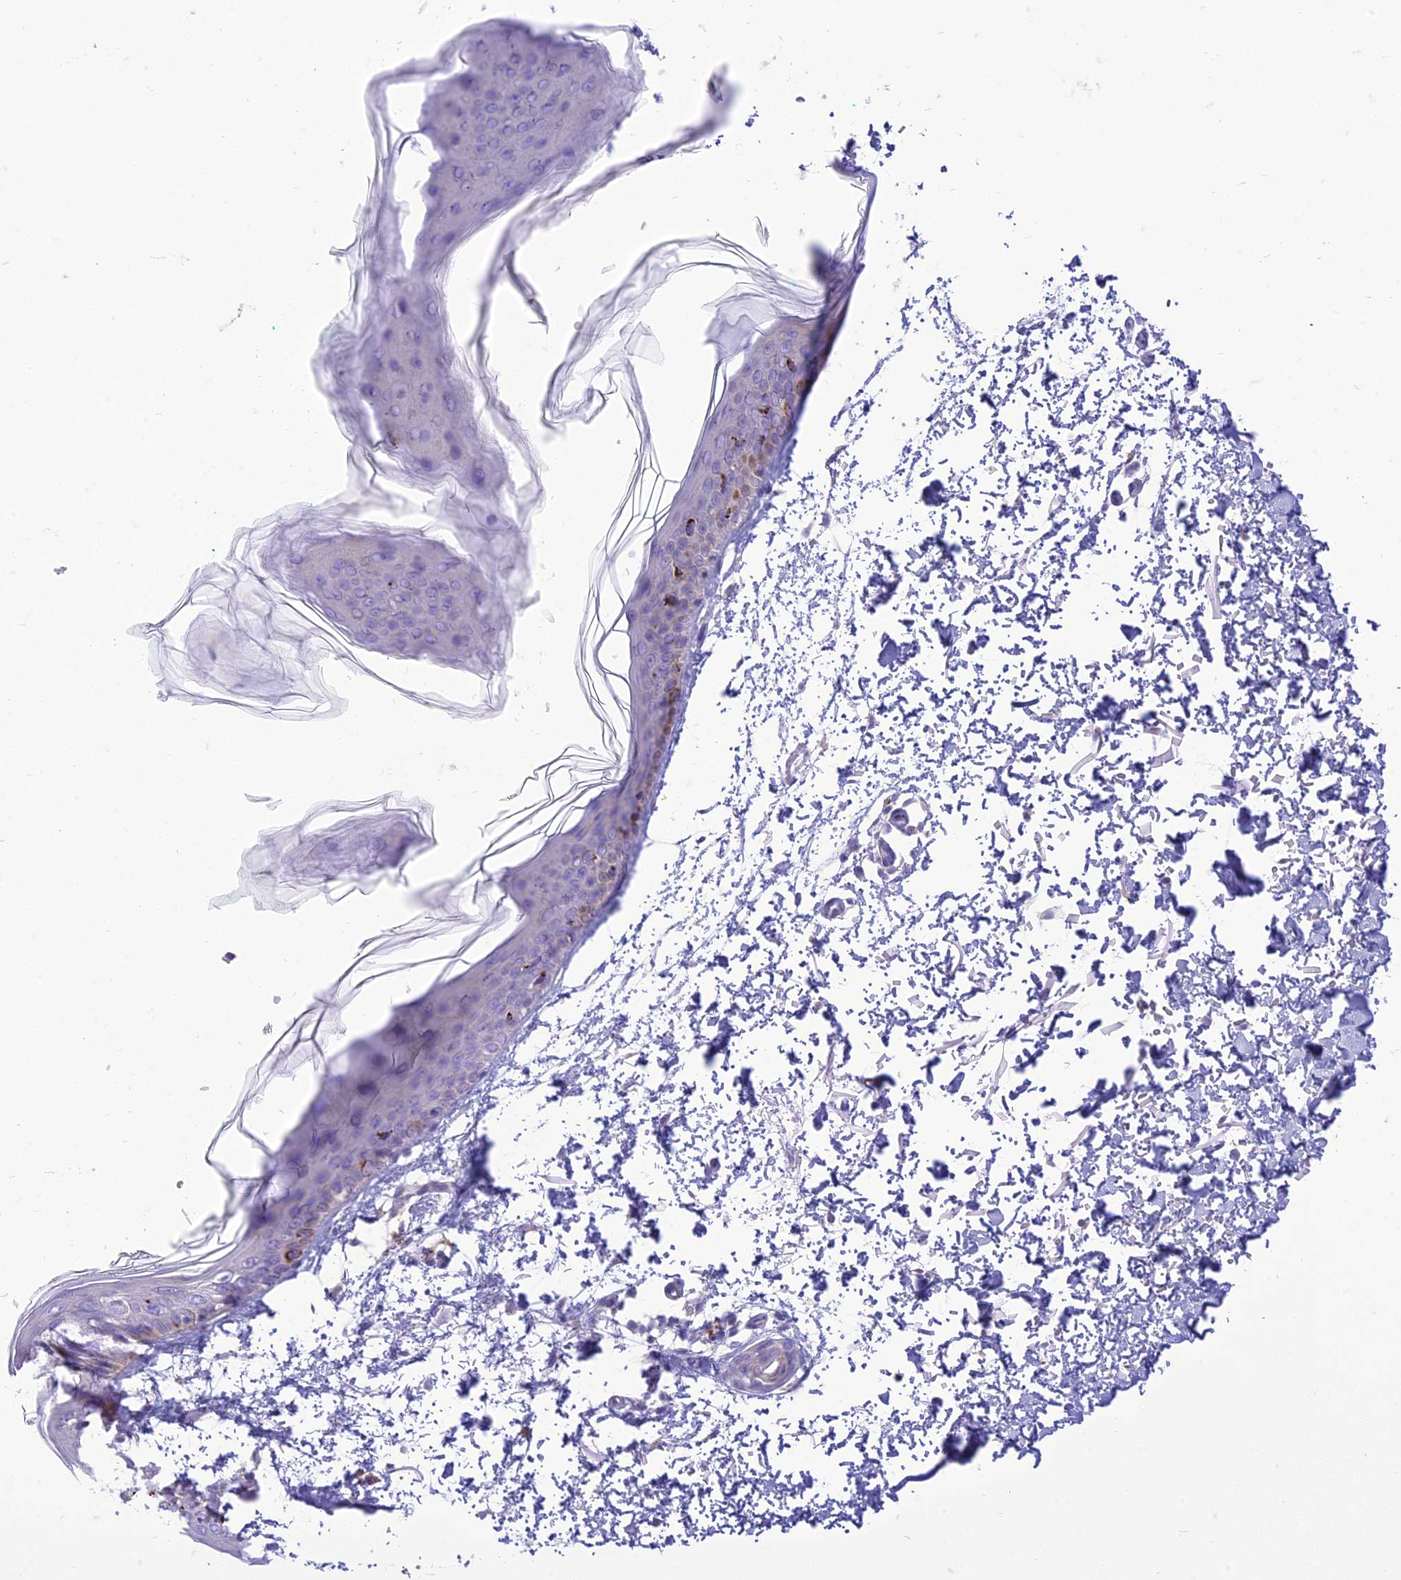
{"staining": {"intensity": "negative", "quantity": "25%-75%", "location": "cytoplasmic/membranous"}, "tissue": "skin", "cell_type": "Fibroblasts", "image_type": "normal", "snomed": [{"axis": "morphology", "description": "Normal tissue, NOS"}, {"axis": "topography", "description": "Skin"}], "caption": "Fibroblasts are negative for brown protein staining in benign skin. (DAB (3,3'-diaminobenzidine) immunohistochemistry, high magnification).", "gene": "DHDH", "patient": {"sex": "male", "age": 66}}